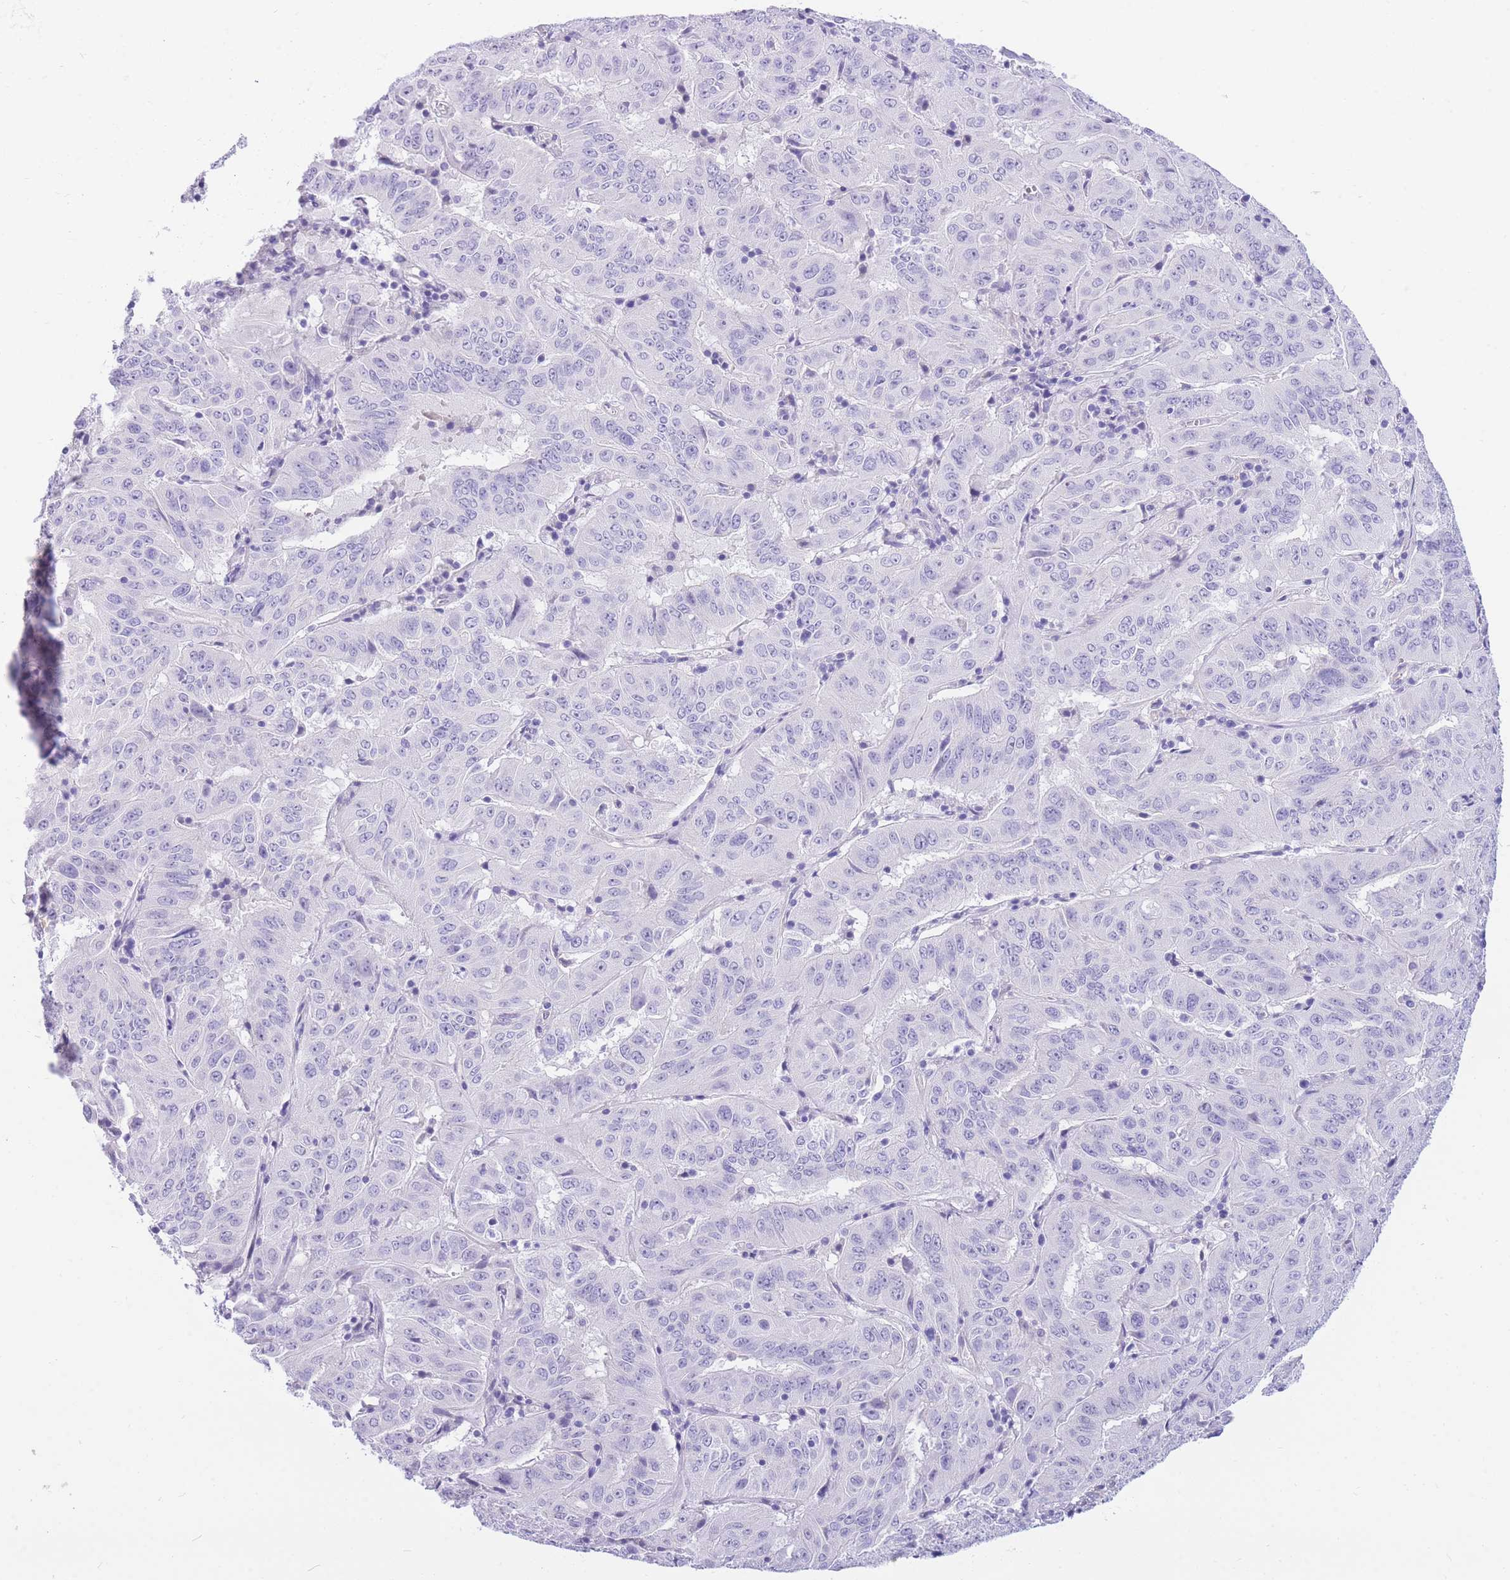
{"staining": {"intensity": "negative", "quantity": "none", "location": "none"}, "tissue": "pancreatic cancer", "cell_type": "Tumor cells", "image_type": "cancer", "snomed": [{"axis": "morphology", "description": "Adenocarcinoma, NOS"}, {"axis": "topography", "description": "Pancreas"}], "caption": "Tumor cells show no significant positivity in adenocarcinoma (pancreatic).", "gene": "ZNF311", "patient": {"sex": "male", "age": 63}}